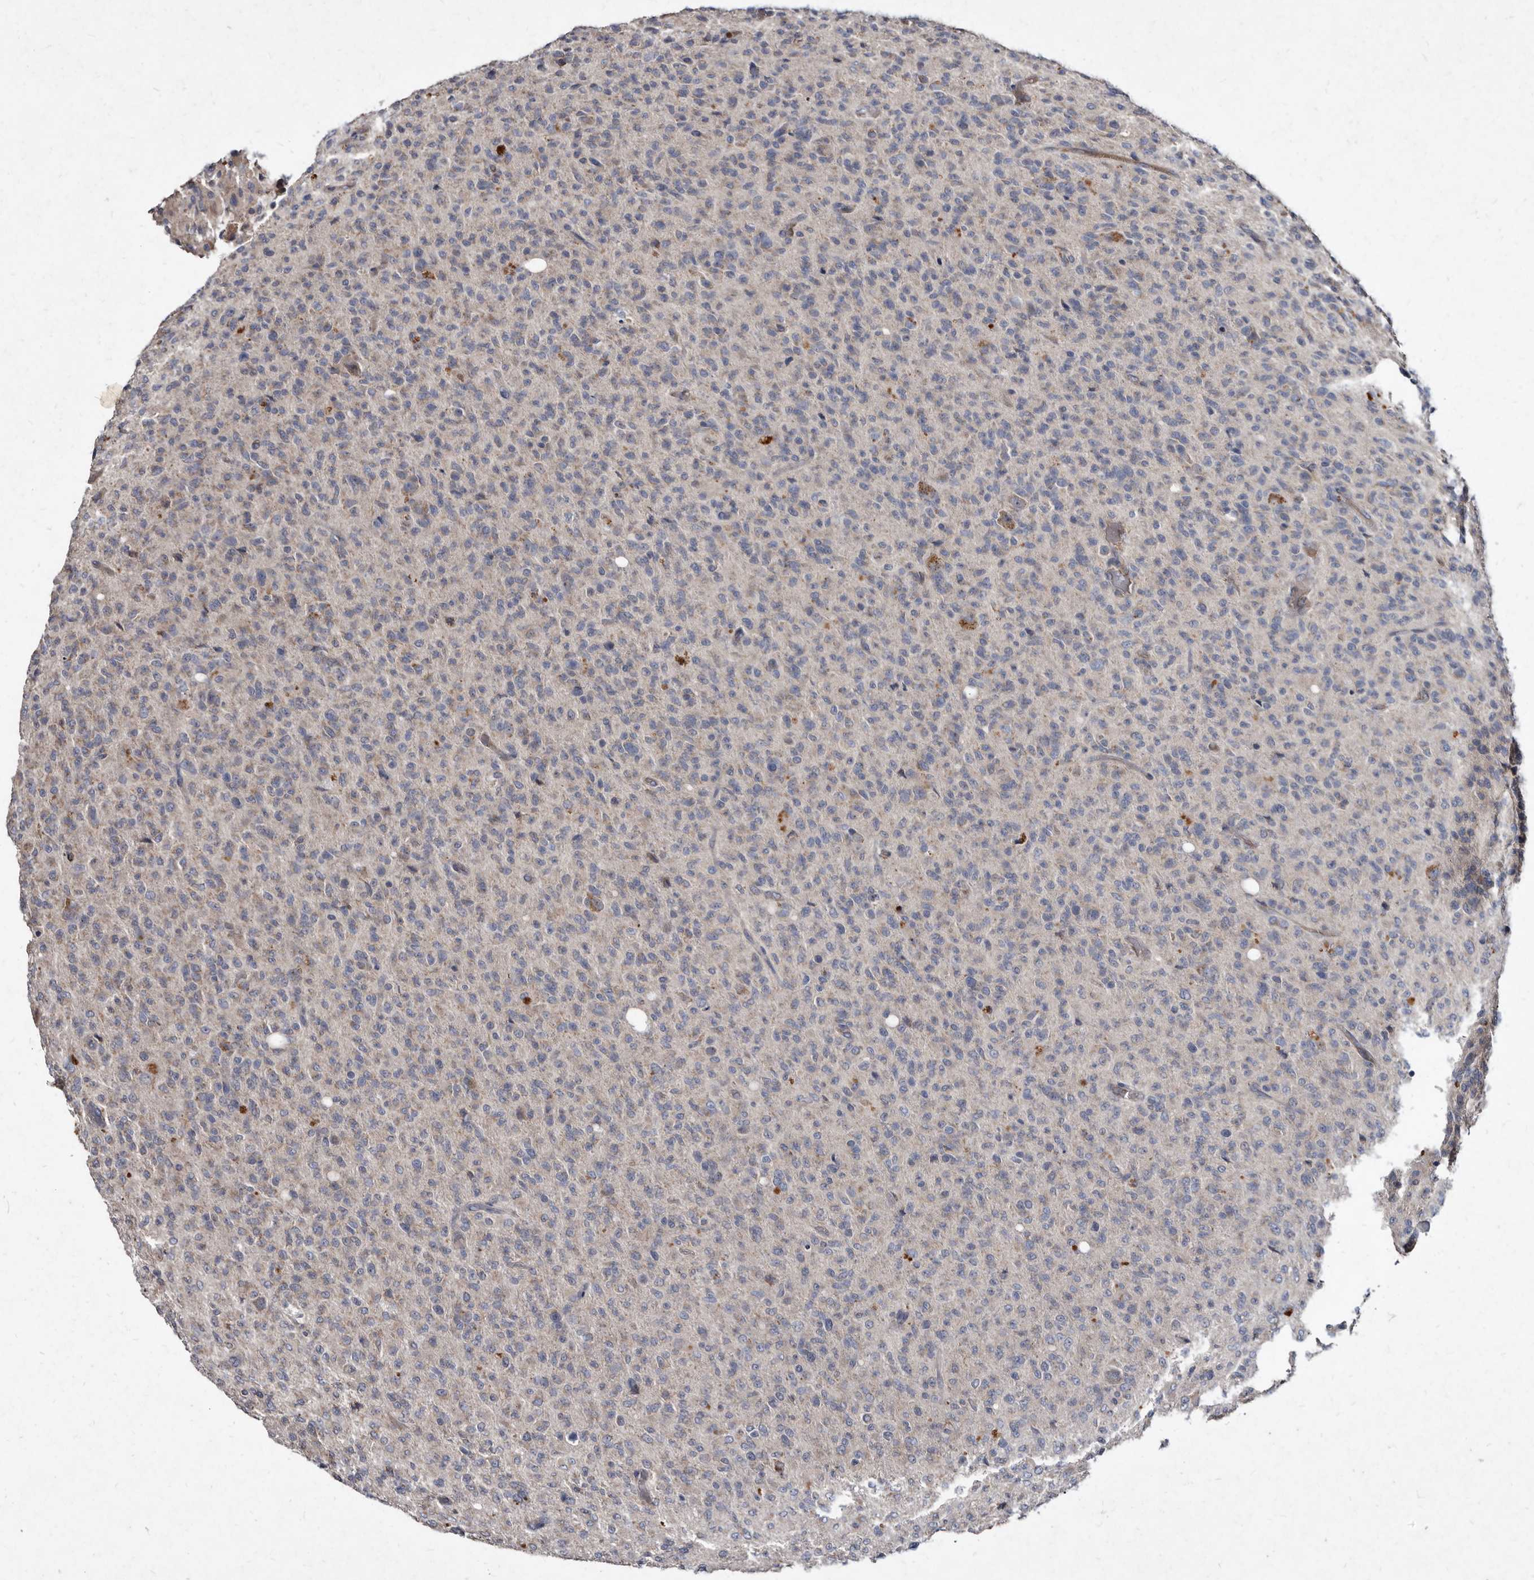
{"staining": {"intensity": "negative", "quantity": "none", "location": "none"}, "tissue": "glioma", "cell_type": "Tumor cells", "image_type": "cancer", "snomed": [{"axis": "morphology", "description": "Glioma, malignant, High grade"}, {"axis": "topography", "description": "Brain"}], "caption": "Protein analysis of glioma exhibits no significant expression in tumor cells. Nuclei are stained in blue.", "gene": "YPEL3", "patient": {"sex": "female", "age": 57}}